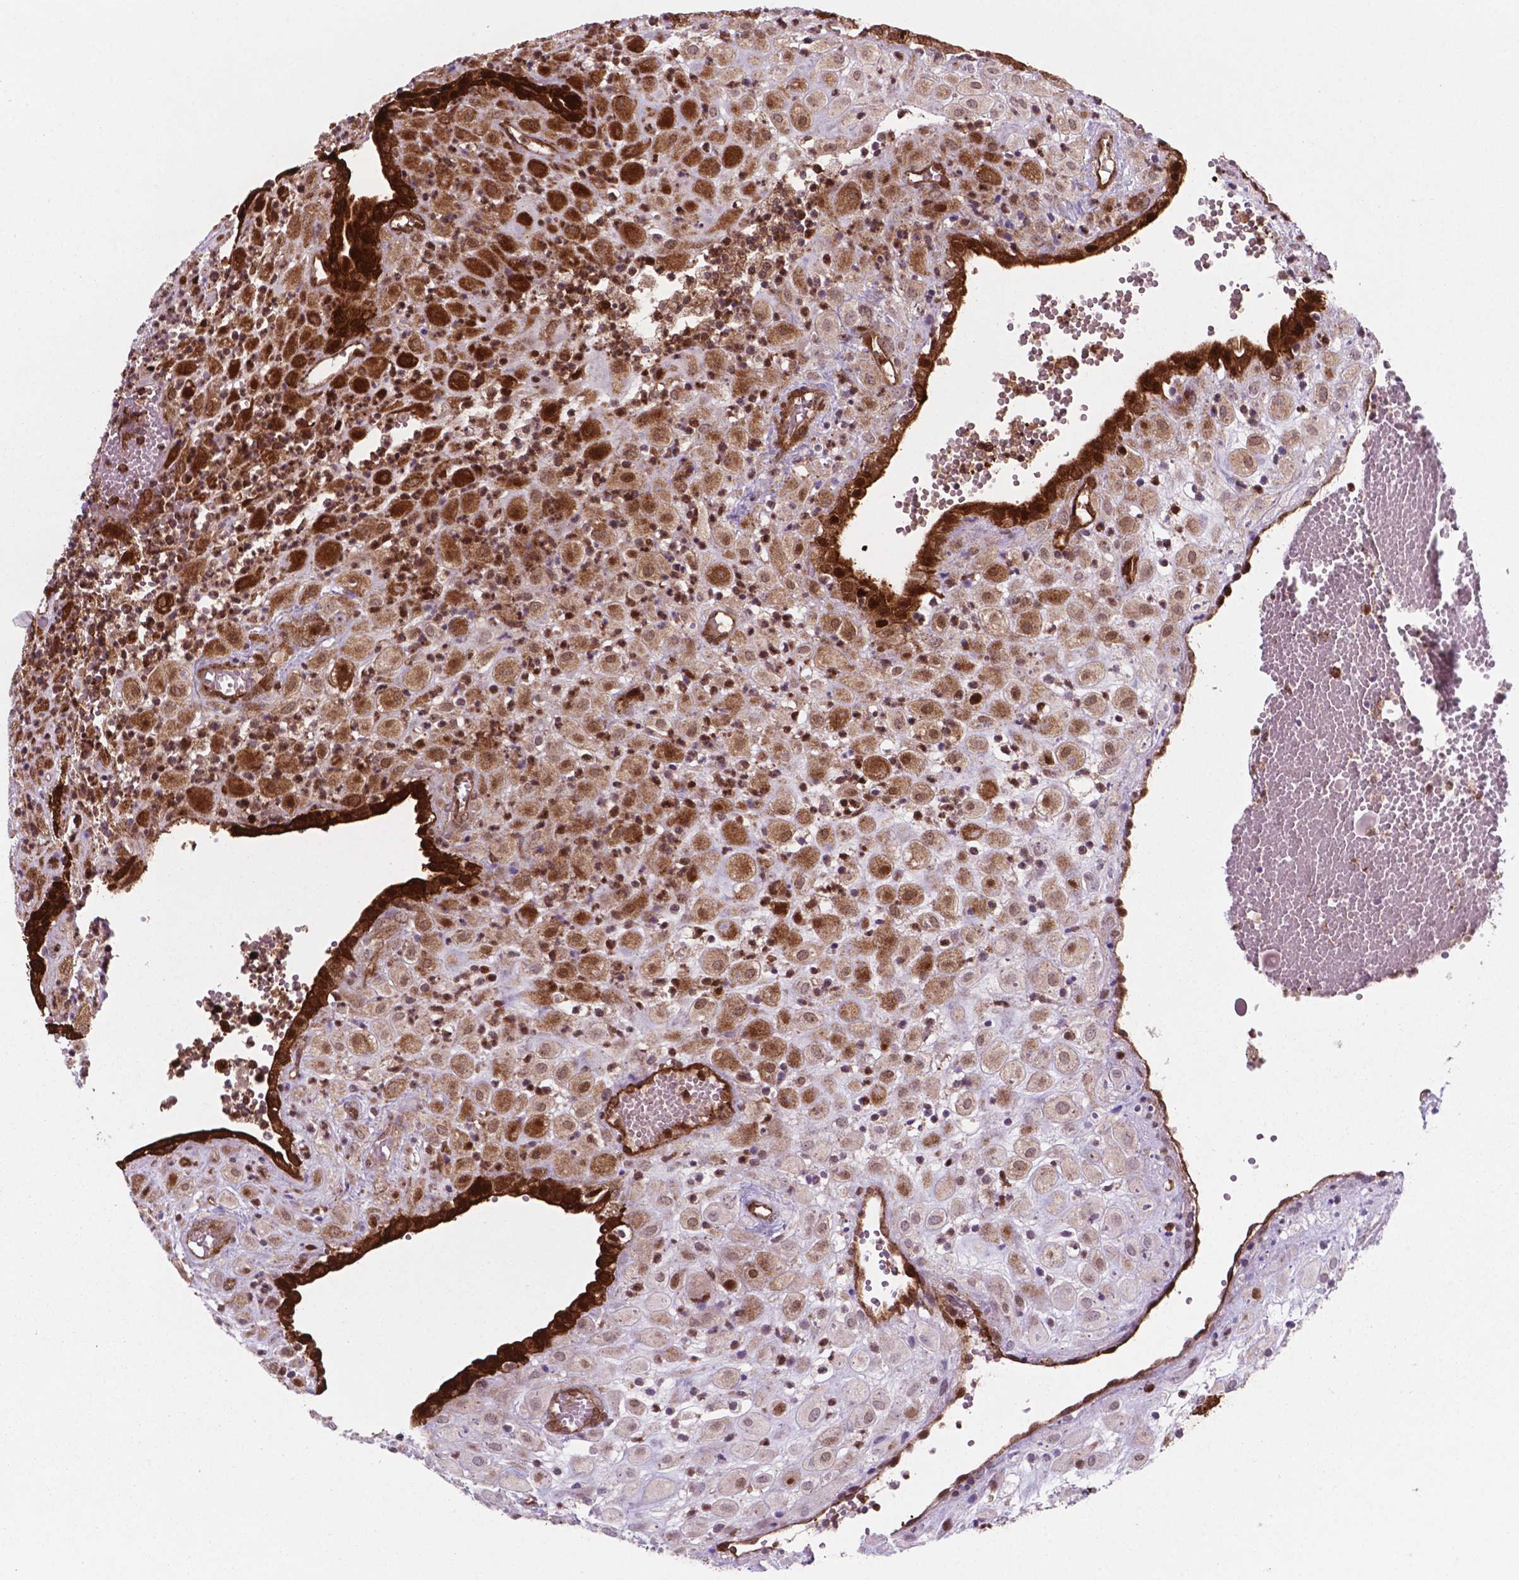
{"staining": {"intensity": "strong", "quantity": ">75%", "location": "cytoplasmic/membranous,nuclear"}, "tissue": "placenta", "cell_type": "Decidual cells", "image_type": "normal", "snomed": [{"axis": "morphology", "description": "Normal tissue, NOS"}, {"axis": "topography", "description": "Placenta"}], "caption": "Placenta stained with a protein marker demonstrates strong staining in decidual cells.", "gene": "LDHA", "patient": {"sex": "female", "age": 24}}